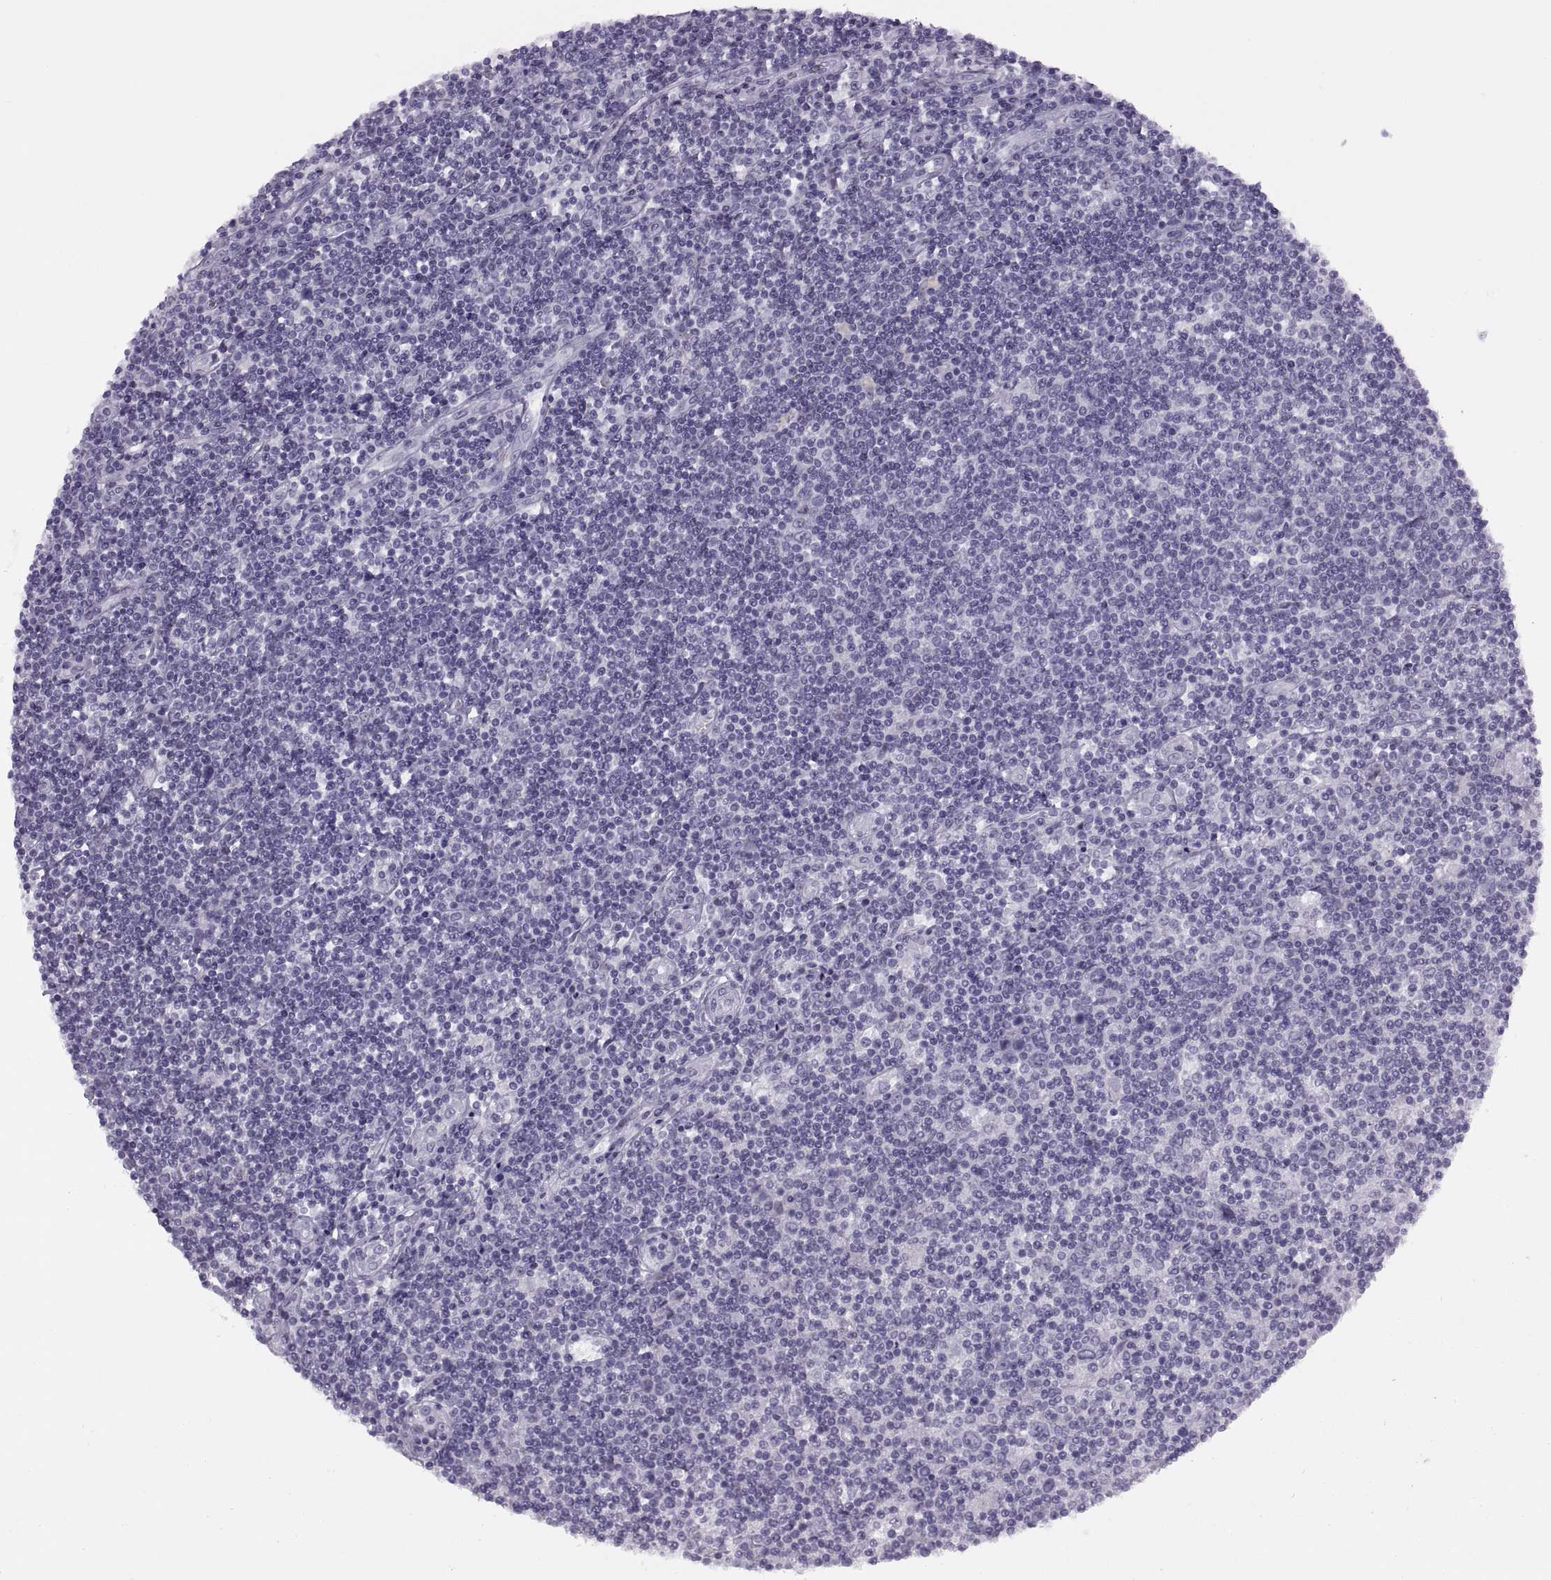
{"staining": {"intensity": "negative", "quantity": "none", "location": "none"}, "tissue": "lymphoma", "cell_type": "Tumor cells", "image_type": "cancer", "snomed": [{"axis": "morphology", "description": "Hodgkin's disease, NOS"}, {"axis": "topography", "description": "Lymph node"}], "caption": "Immunohistochemistry (IHC) photomicrograph of neoplastic tissue: human lymphoma stained with DAB shows no significant protein staining in tumor cells. (Stains: DAB IHC with hematoxylin counter stain, Microscopy: brightfield microscopy at high magnification).", "gene": "FAM24A", "patient": {"sex": "male", "age": 40}}